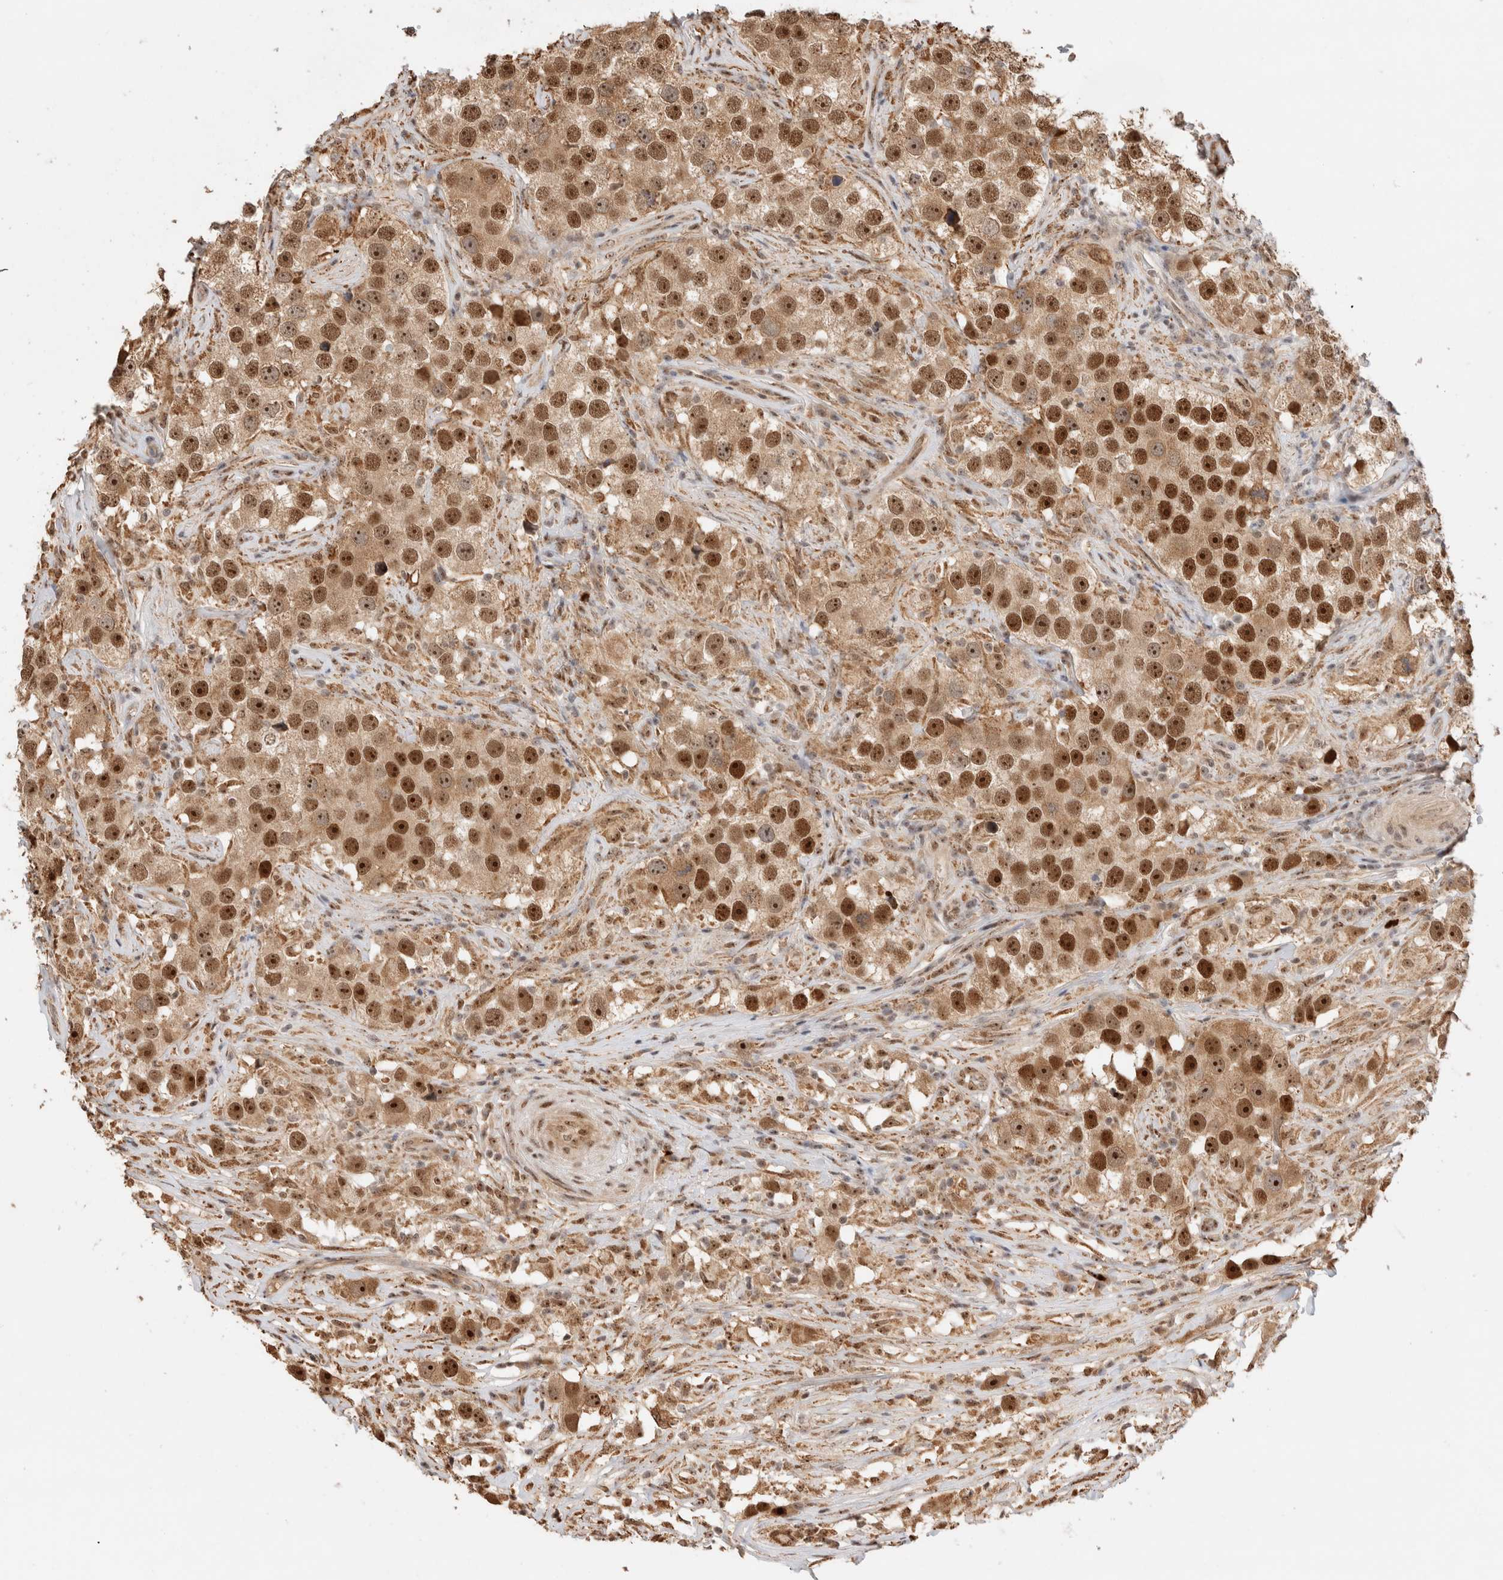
{"staining": {"intensity": "moderate", "quantity": ">75%", "location": "cytoplasmic/membranous,nuclear"}, "tissue": "testis cancer", "cell_type": "Tumor cells", "image_type": "cancer", "snomed": [{"axis": "morphology", "description": "Seminoma, NOS"}, {"axis": "topography", "description": "Testis"}], "caption": "A high-resolution image shows immunohistochemistry (IHC) staining of testis cancer, which shows moderate cytoplasmic/membranous and nuclear positivity in about >75% of tumor cells.", "gene": "MPHOSPH6", "patient": {"sex": "male", "age": 49}}